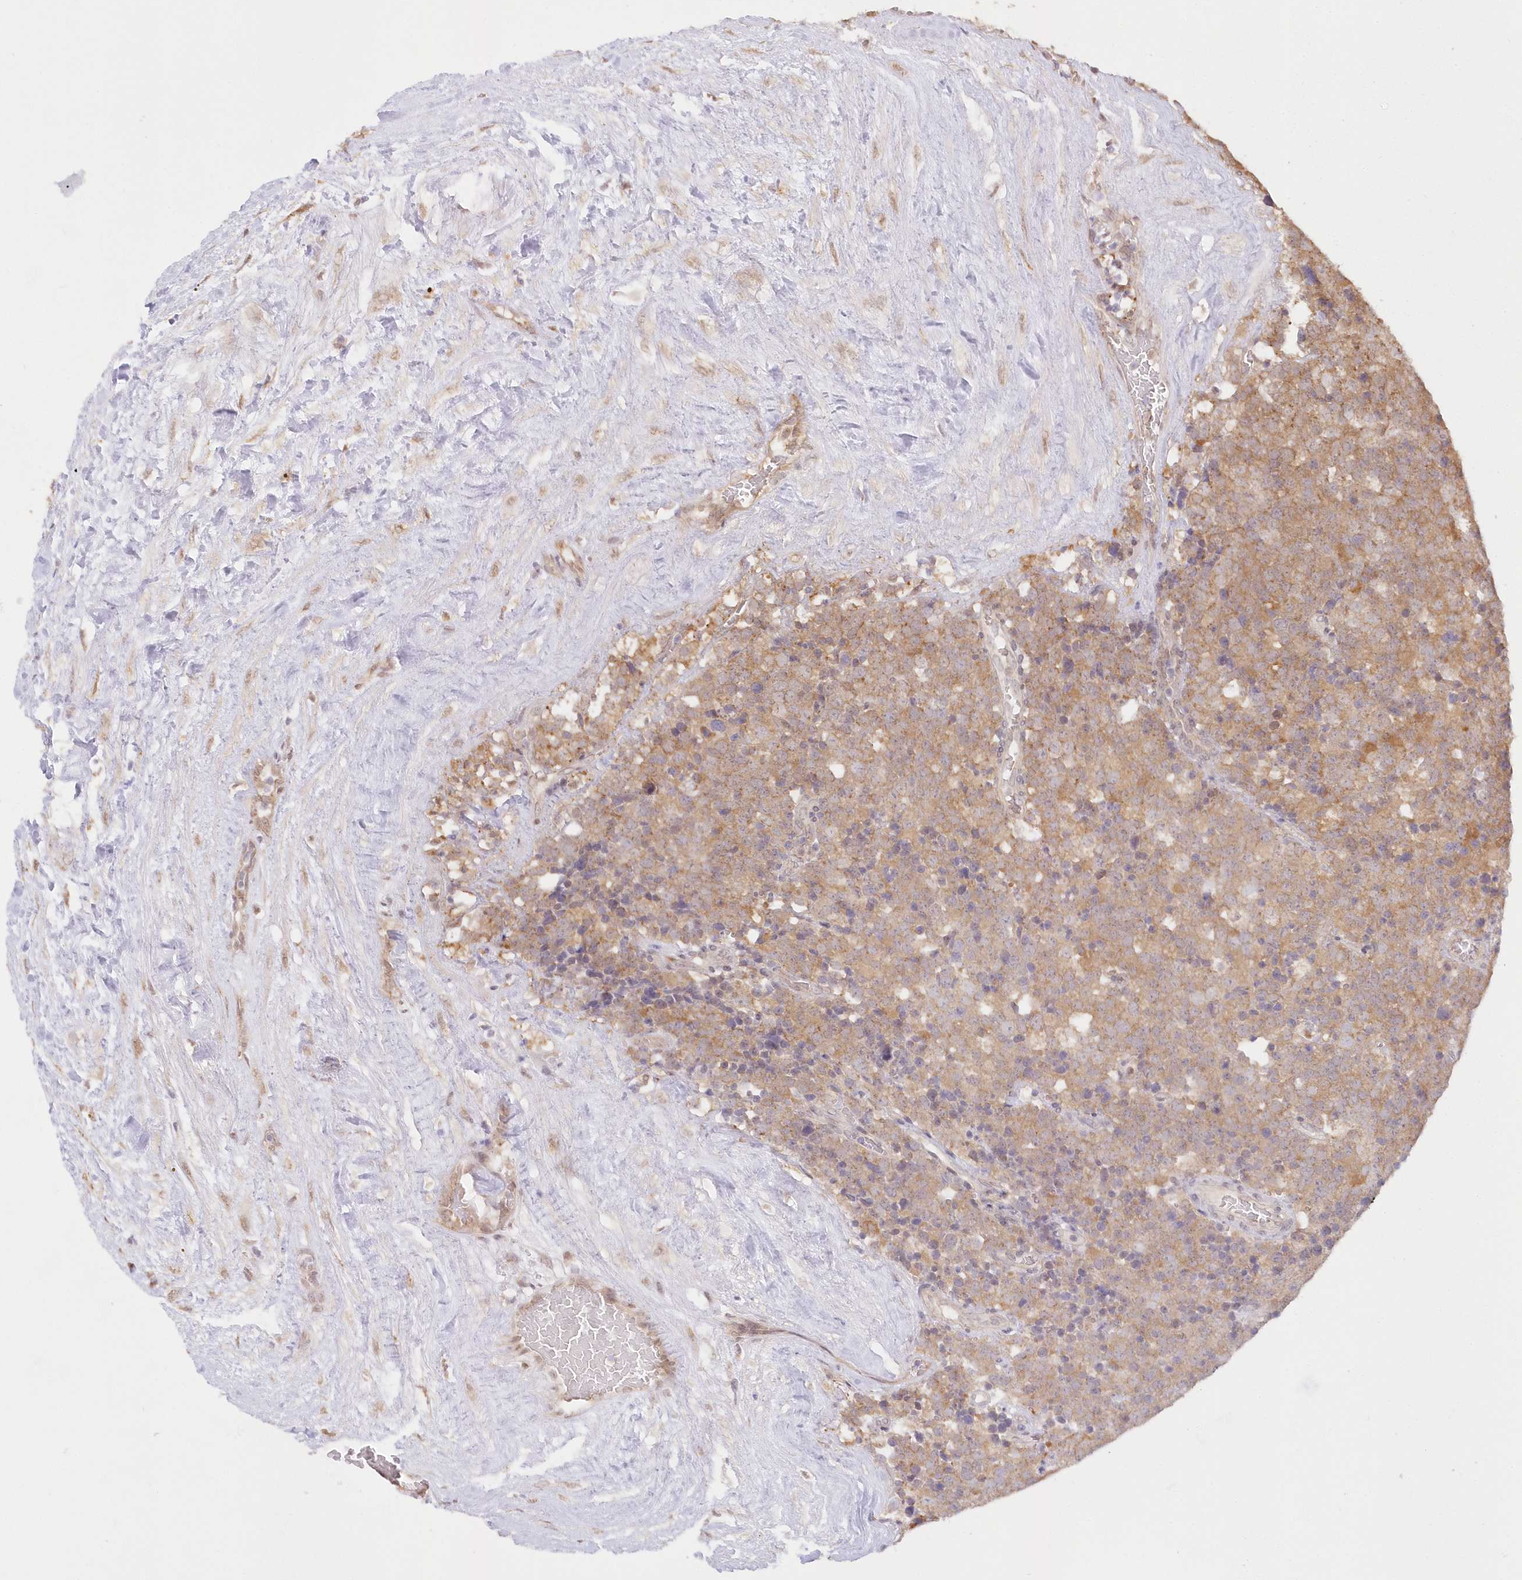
{"staining": {"intensity": "moderate", "quantity": ">75%", "location": "cytoplasmic/membranous"}, "tissue": "testis cancer", "cell_type": "Tumor cells", "image_type": "cancer", "snomed": [{"axis": "morphology", "description": "Seminoma, NOS"}, {"axis": "topography", "description": "Testis"}], "caption": "Immunohistochemical staining of human testis seminoma displays medium levels of moderate cytoplasmic/membranous expression in about >75% of tumor cells.", "gene": "RNPEP", "patient": {"sex": "male", "age": 71}}